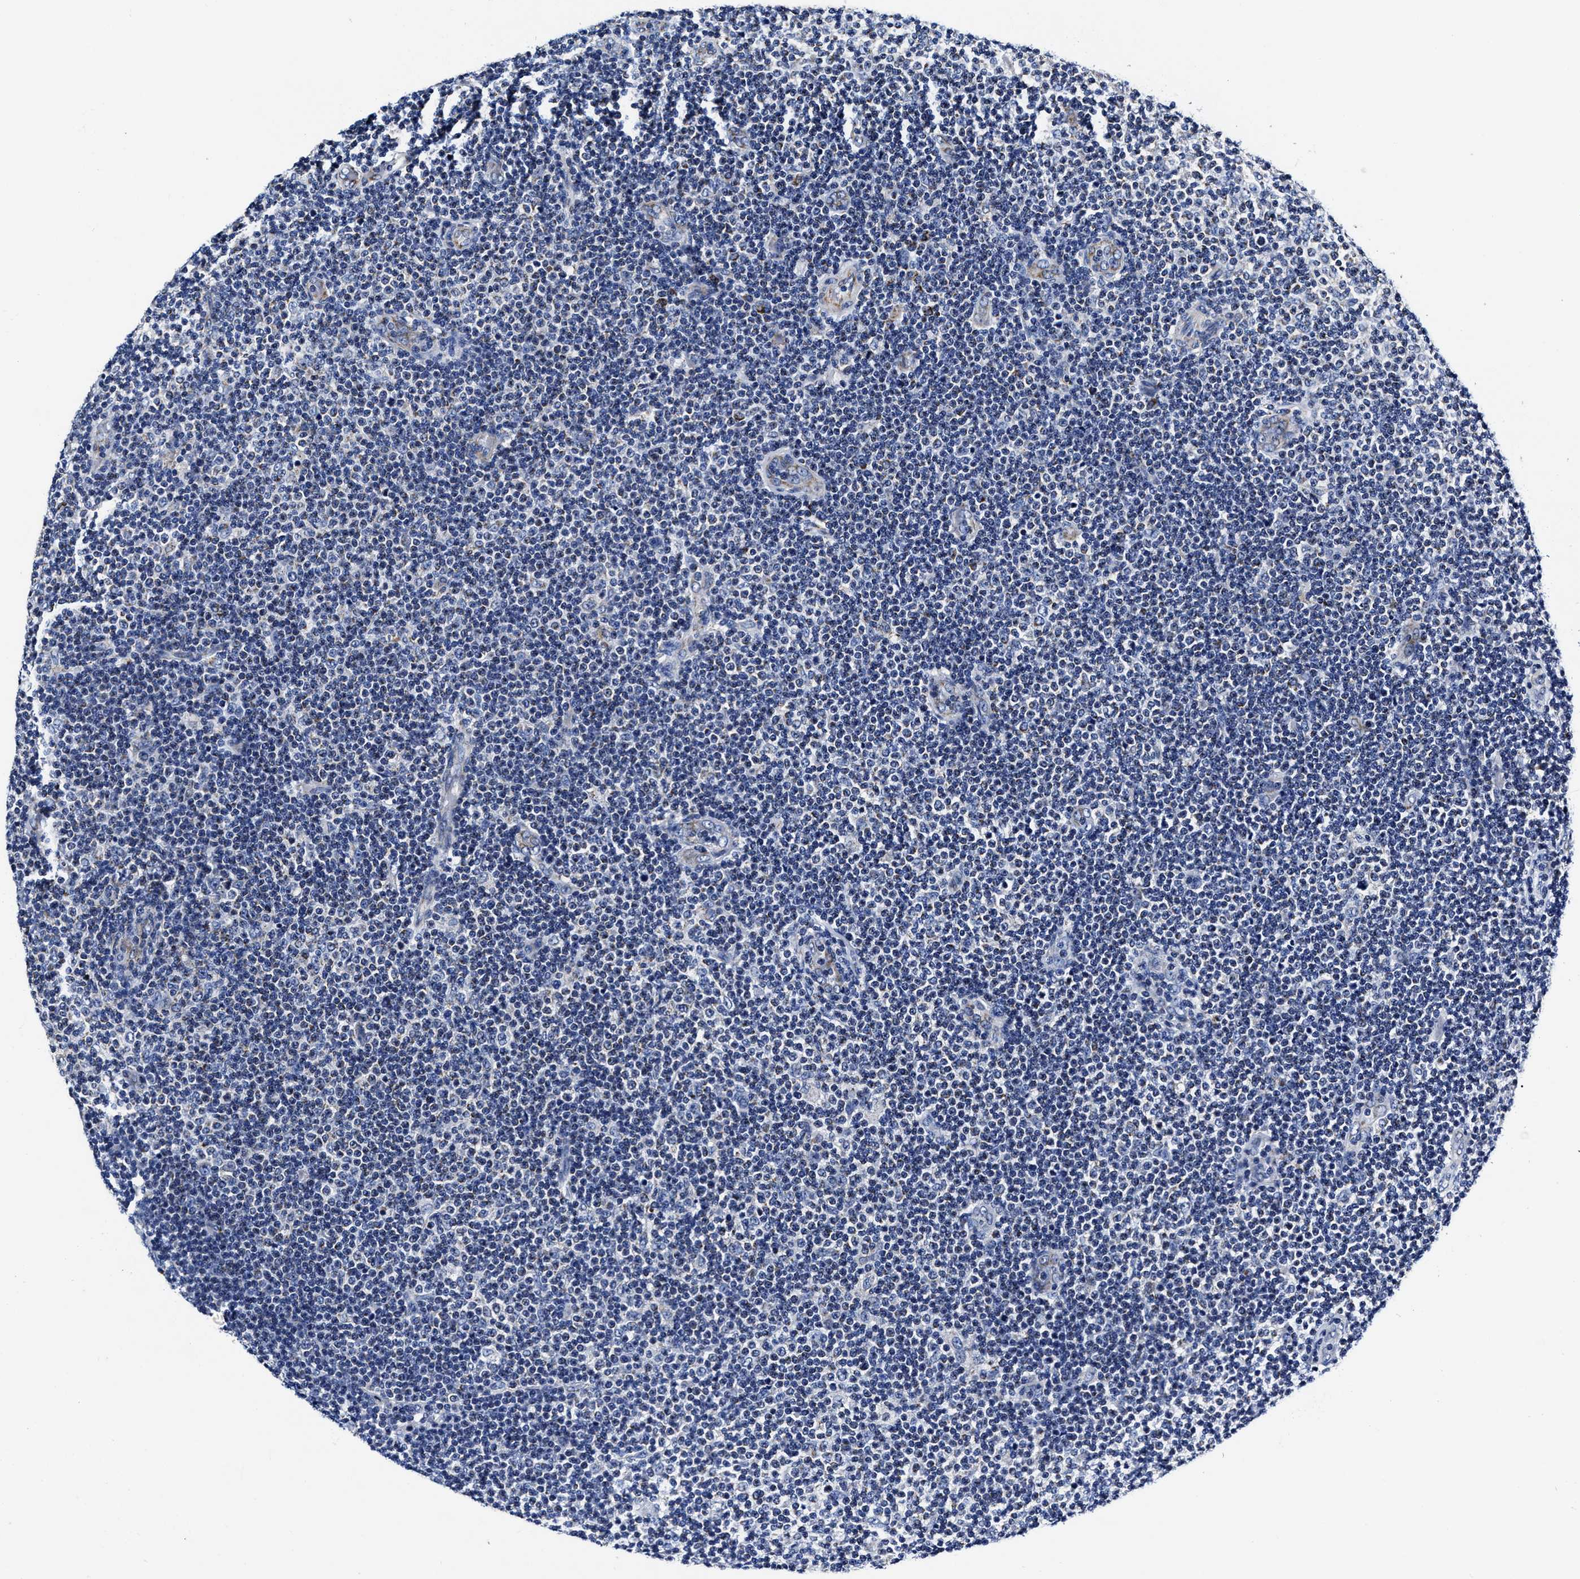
{"staining": {"intensity": "negative", "quantity": "none", "location": "none"}, "tissue": "lymphoma", "cell_type": "Tumor cells", "image_type": "cancer", "snomed": [{"axis": "morphology", "description": "Malignant lymphoma, non-Hodgkin's type, Low grade"}, {"axis": "topography", "description": "Lymph node"}], "caption": "The photomicrograph demonstrates no staining of tumor cells in lymphoma.", "gene": "HINT2", "patient": {"sex": "male", "age": 83}}